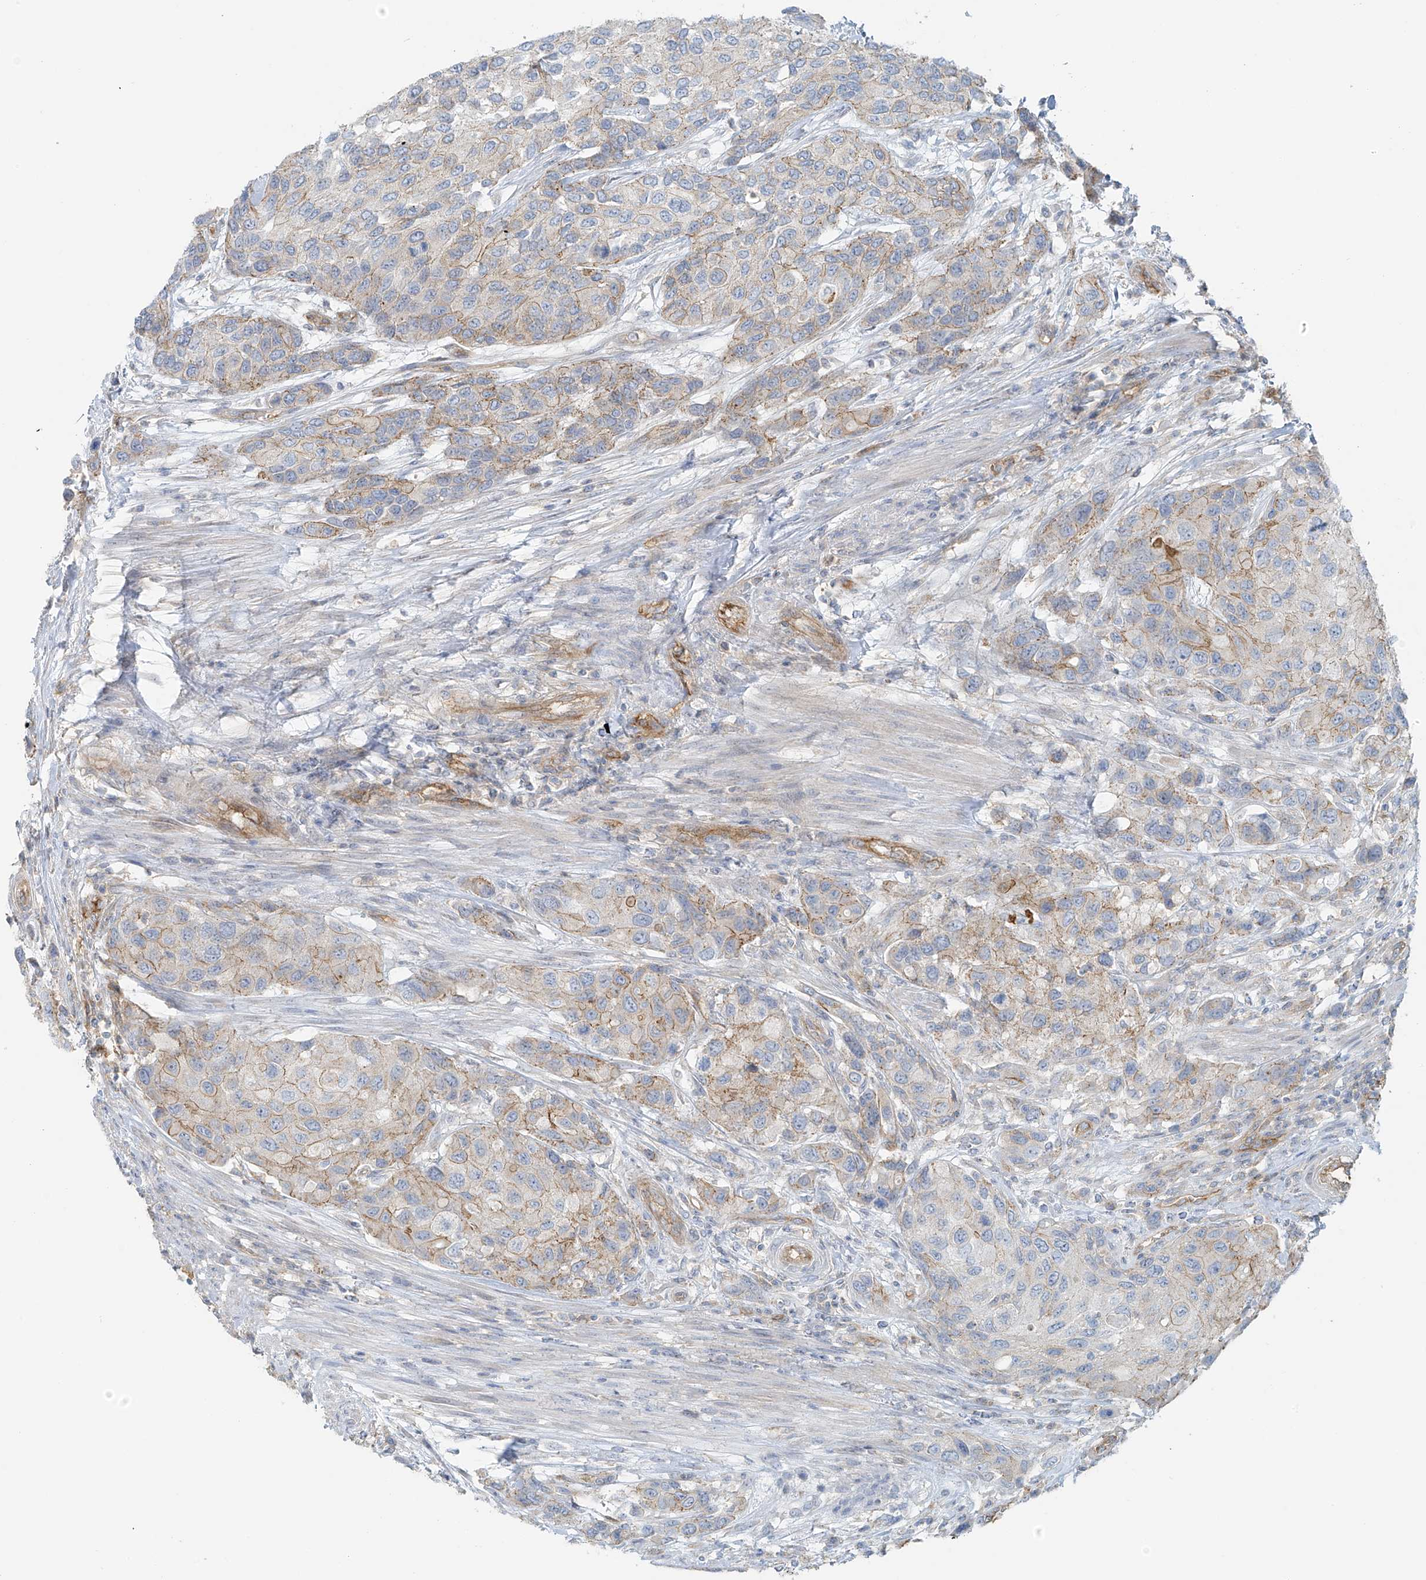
{"staining": {"intensity": "weak", "quantity": "25%-75%", "location": "cytoplasmic/membranous"}, "tissue": "urothelial cancer", "cell_type": "Tumor cells", "image_type": "cancer", "snomed": [{"axis": "morphology", "description": "Normal tissue, NOS"}, {"axis": "morphology", "description": "Urothelial carcinoma, High grade"}, {"axis": "topography", "description": "Vascular tissue"}, {"axis": "topography", "description": "Urinary bladder"}], "caption": "Protein staining shows weak cytoplasmic/membranous staining in about 25%-75% of tumor cells in urothelial carcinoma (high-grade).", "gene": "VAMP5", "patient": {"sex": "female", "age": 56}}